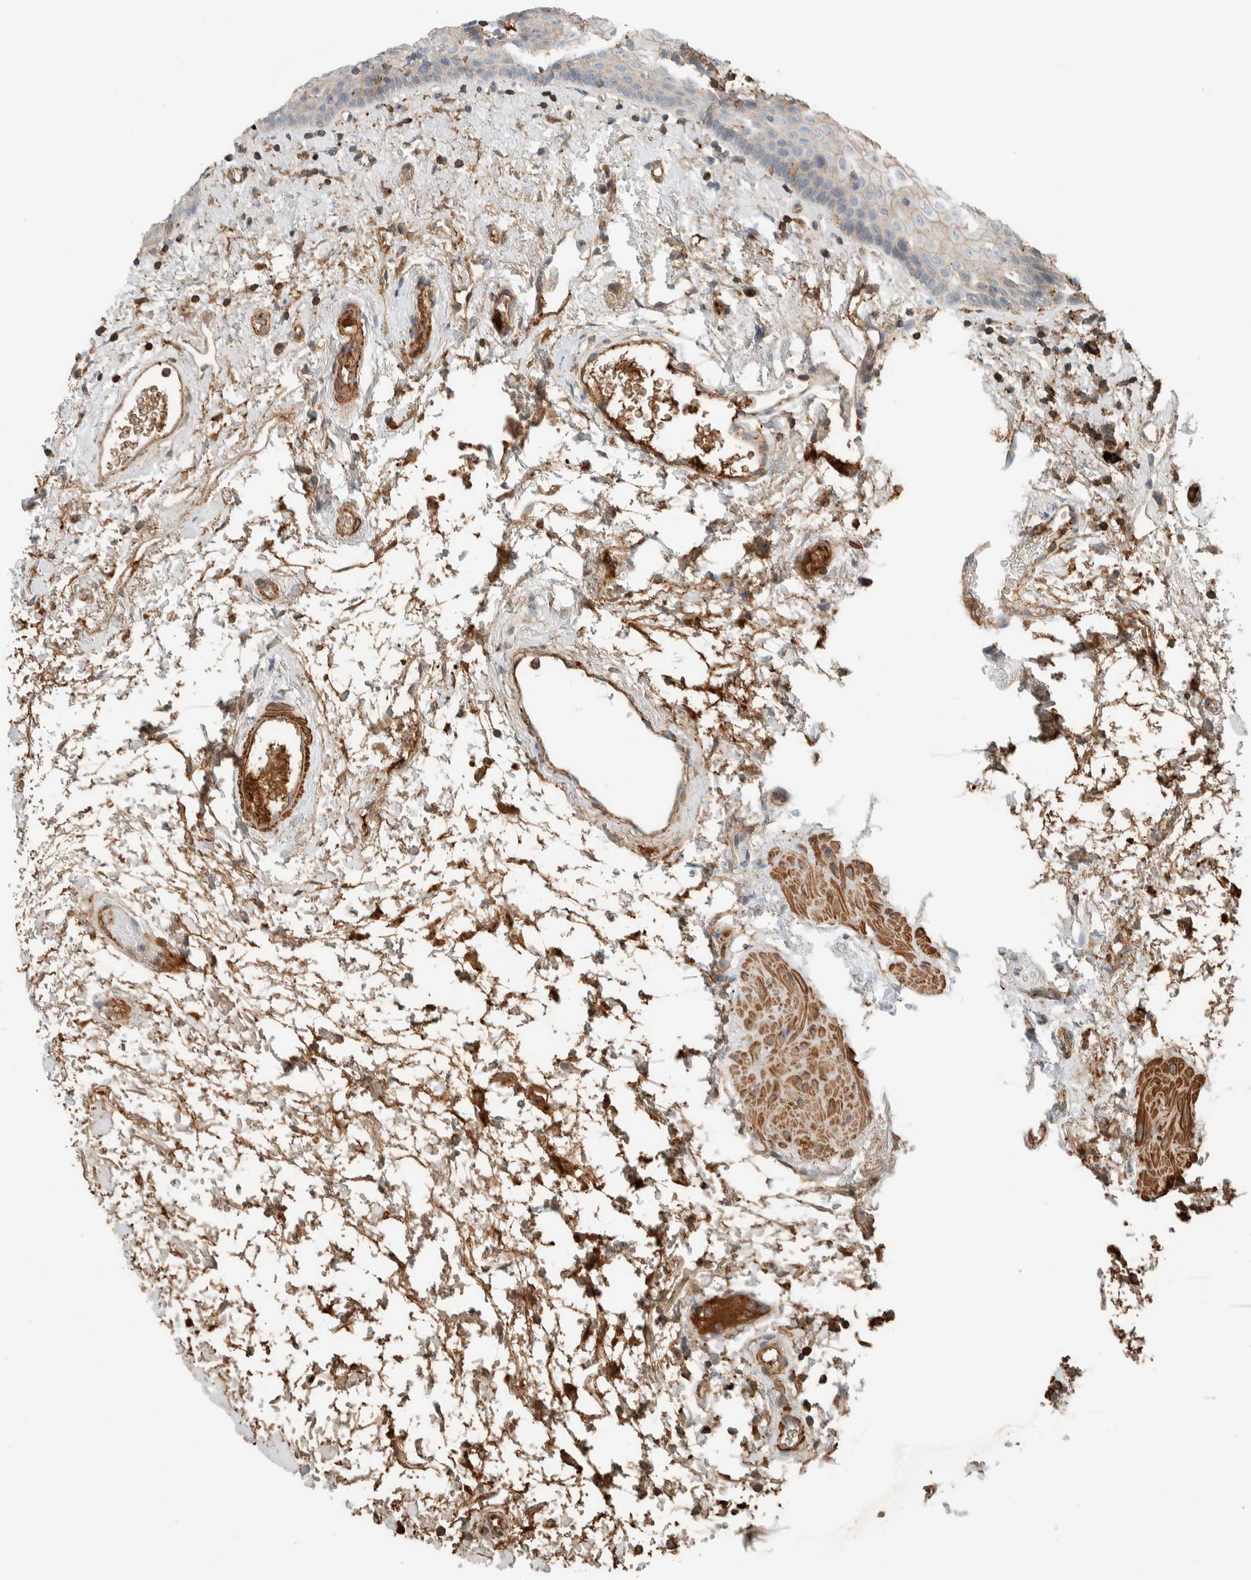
{"staining": {"intensity": "weak", "quantity": "<25%", "location": "cytoplasmic/membranous"}, "tissue": "oral mucosa", "cell_type": "Squamous epithelial cells", "image_type": "normal", "snomed": [{"axis": "morphology", "description": "Normal tissue, NOS"}, {"axis": "topography", "description": "Oral tissue"}], "caption": "This image is of benign oral mucosa stained with immunohistochemistry to label a protein in brown with the nuclei are counter-stained blue. There is no positivity in squamous epithelial cells. The staining is performed using DAB brown chromogen with nuclei counter-stained in using hematoxylin.", "gene": "CTBP2", "patient": {"sex": "male", "age": 66}}